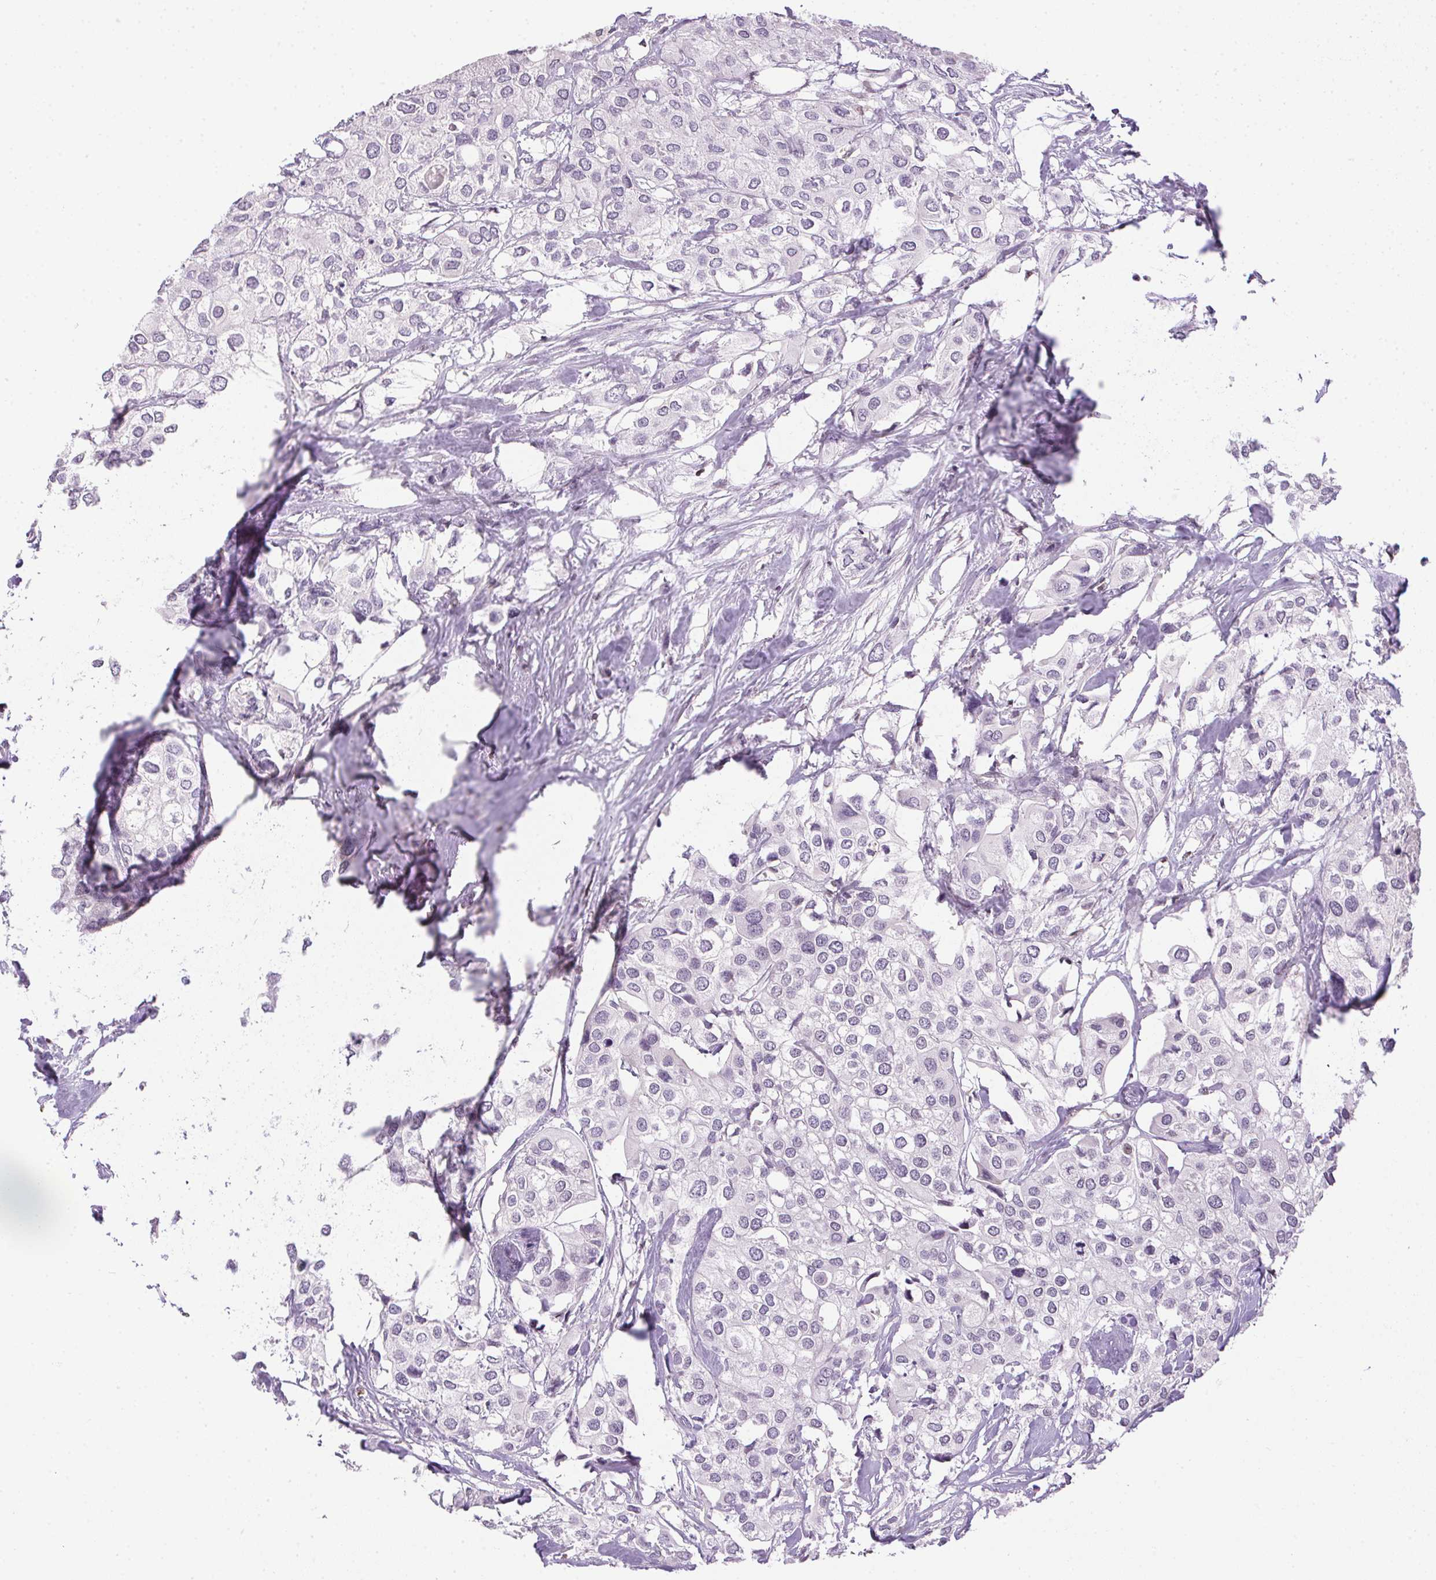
{"staining": {"intensity": "negative", "quantity": "none", "location": "none"}, "tissue": "urothelial cancer", "cell_type": "Tumor cells", "image_type": "cancer", "snomed": [{"axis": "morphology", "description": "Urothelial carcinoma, High grade"}, {"axis": "topography", "description": "Urinary bladder"}], "caption": "Tumor cells show no significant expression in urothelial cancer.", "gene": "PRL", "patient": {"sex": "male", "age": 64}}